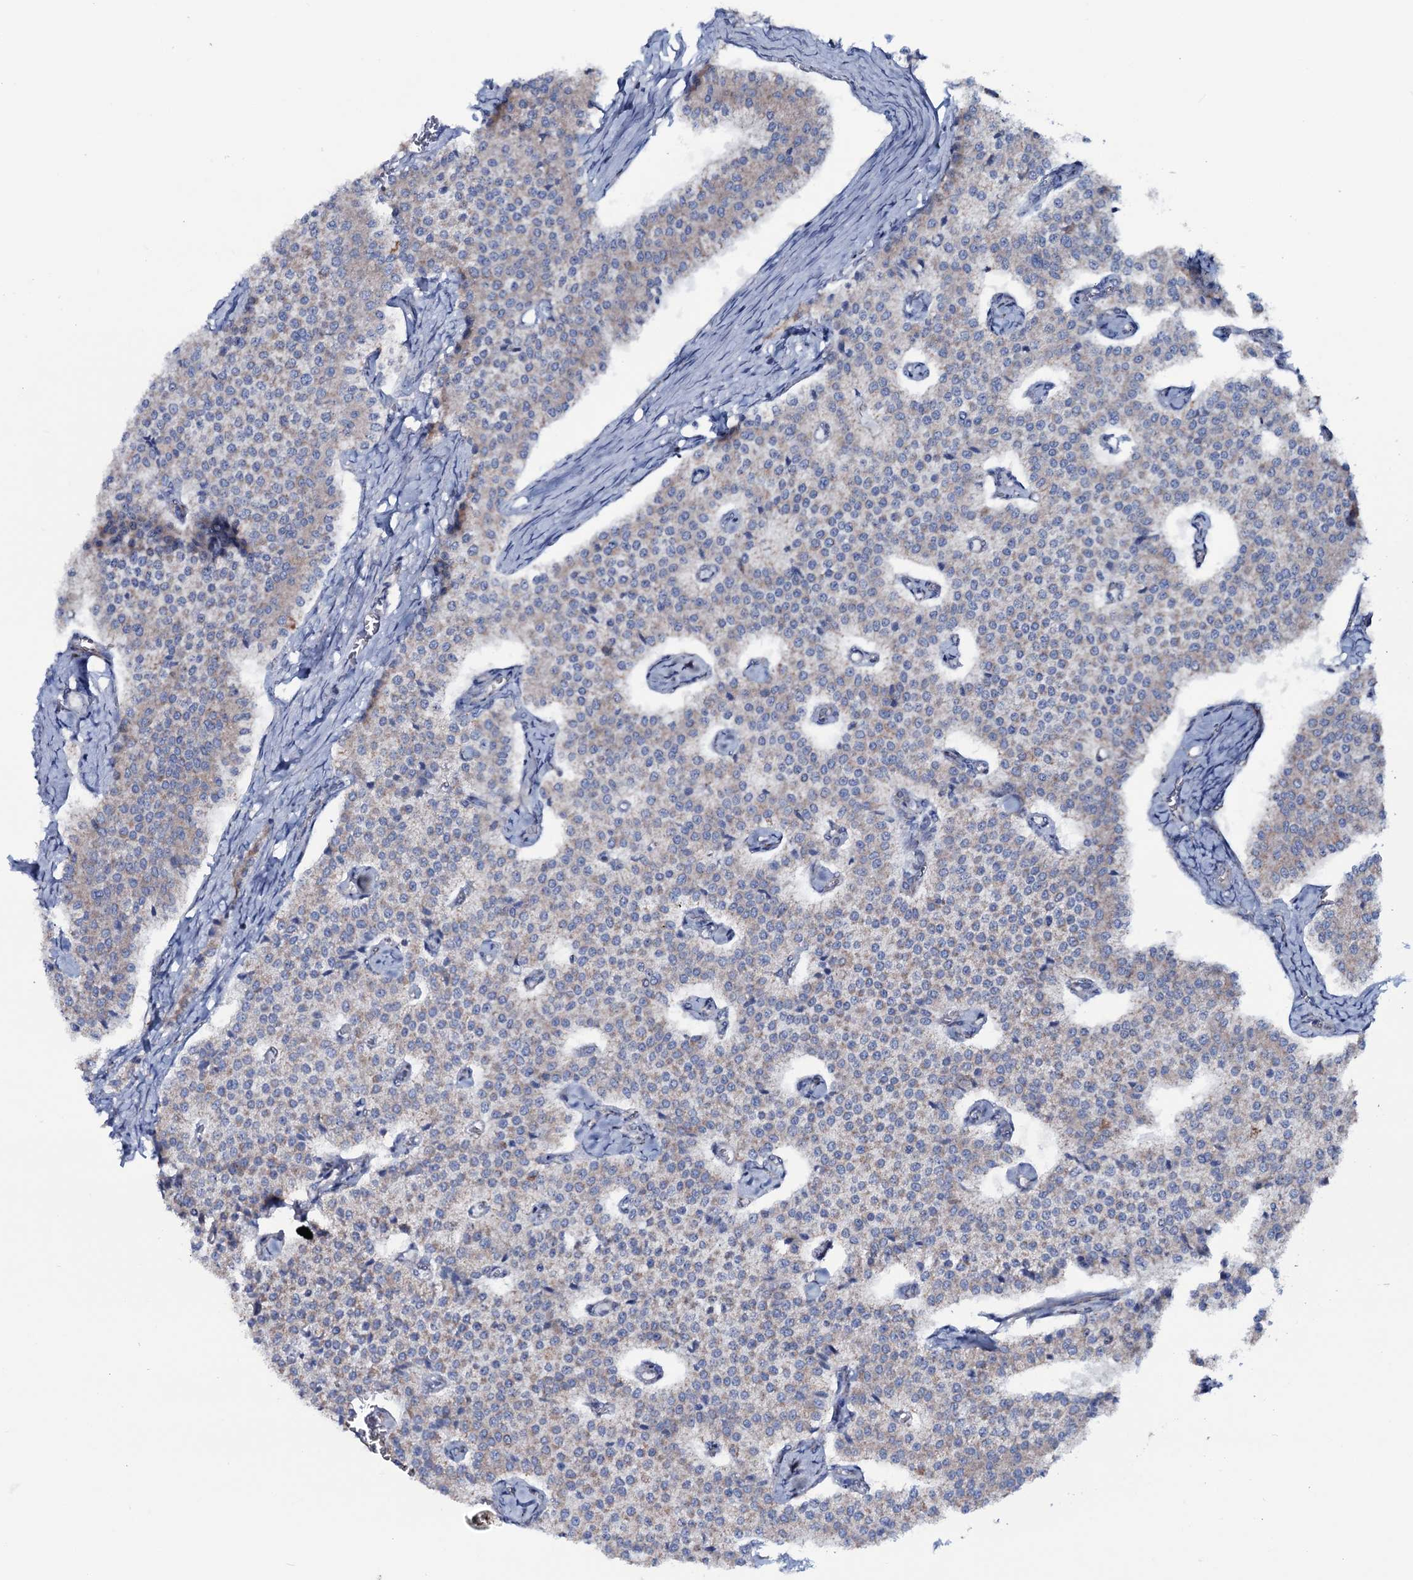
{"staining": {"intensity": "negative", "quantity": "none", "location": "none"}, "tissue": "carcinoid", "cell_type": "Tumor cells", "image_type": "cancer", "snomed": [{"axis": "morphology", "description": "Carcinoid, malignant, NOS"}, {"axis": "topography", "description": "Colon"}], "caption": "IHC photomicrograph of neoplastic tissue: human carcinoid stained with DAB shows no significant protein positivity in tumor cells. Brightfield microscopy of immunohistochemistry (IHC) stained with DAB (3,3'-diaminobenzidine) (brown) and hematoxylin (blue), captured at high magnification.", "gene": "MRPS35", "patient": {"sex": "female", "age": 52}}